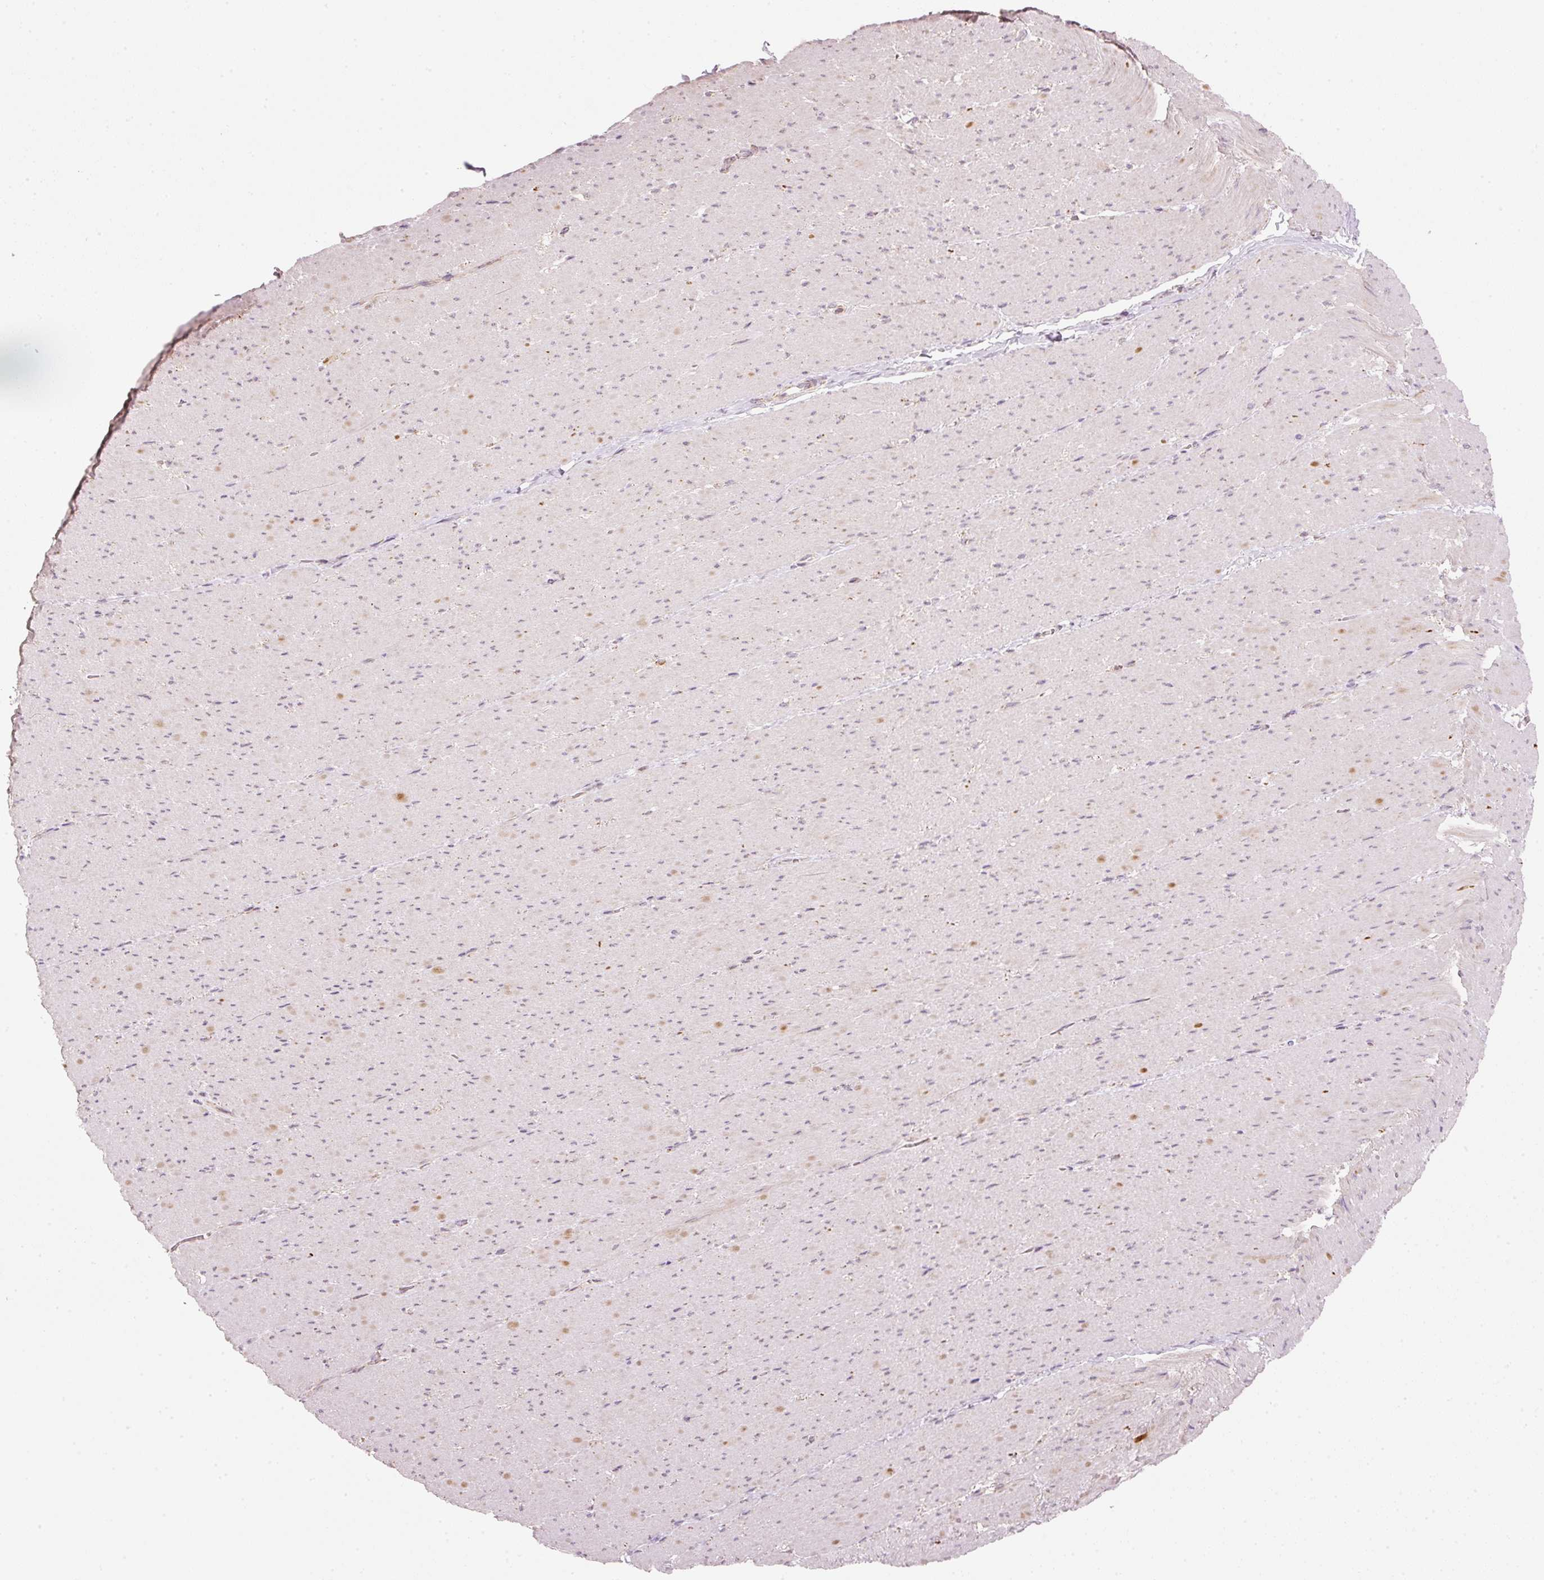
{"staining": {"intensity": "negative", "quantity": "none", "location": "none"}, "tissue": "smooth muscle", "cell_type": "Smooth muscle cells", "image_type": "normal", "snomed": [{"axis": "morphology", "description": "Normal tissue, NOS"}, {"axis": "topography", "description": "Smooth muscle"}, {"axis": "topography", "description": "Rectum"}], "caption": "Protein analysis of benign smooth muscle exhibits no significant staining in smooth muscle cells.", "gene": "FAM78B", "patient": {"sex": "male", "age": 53}}